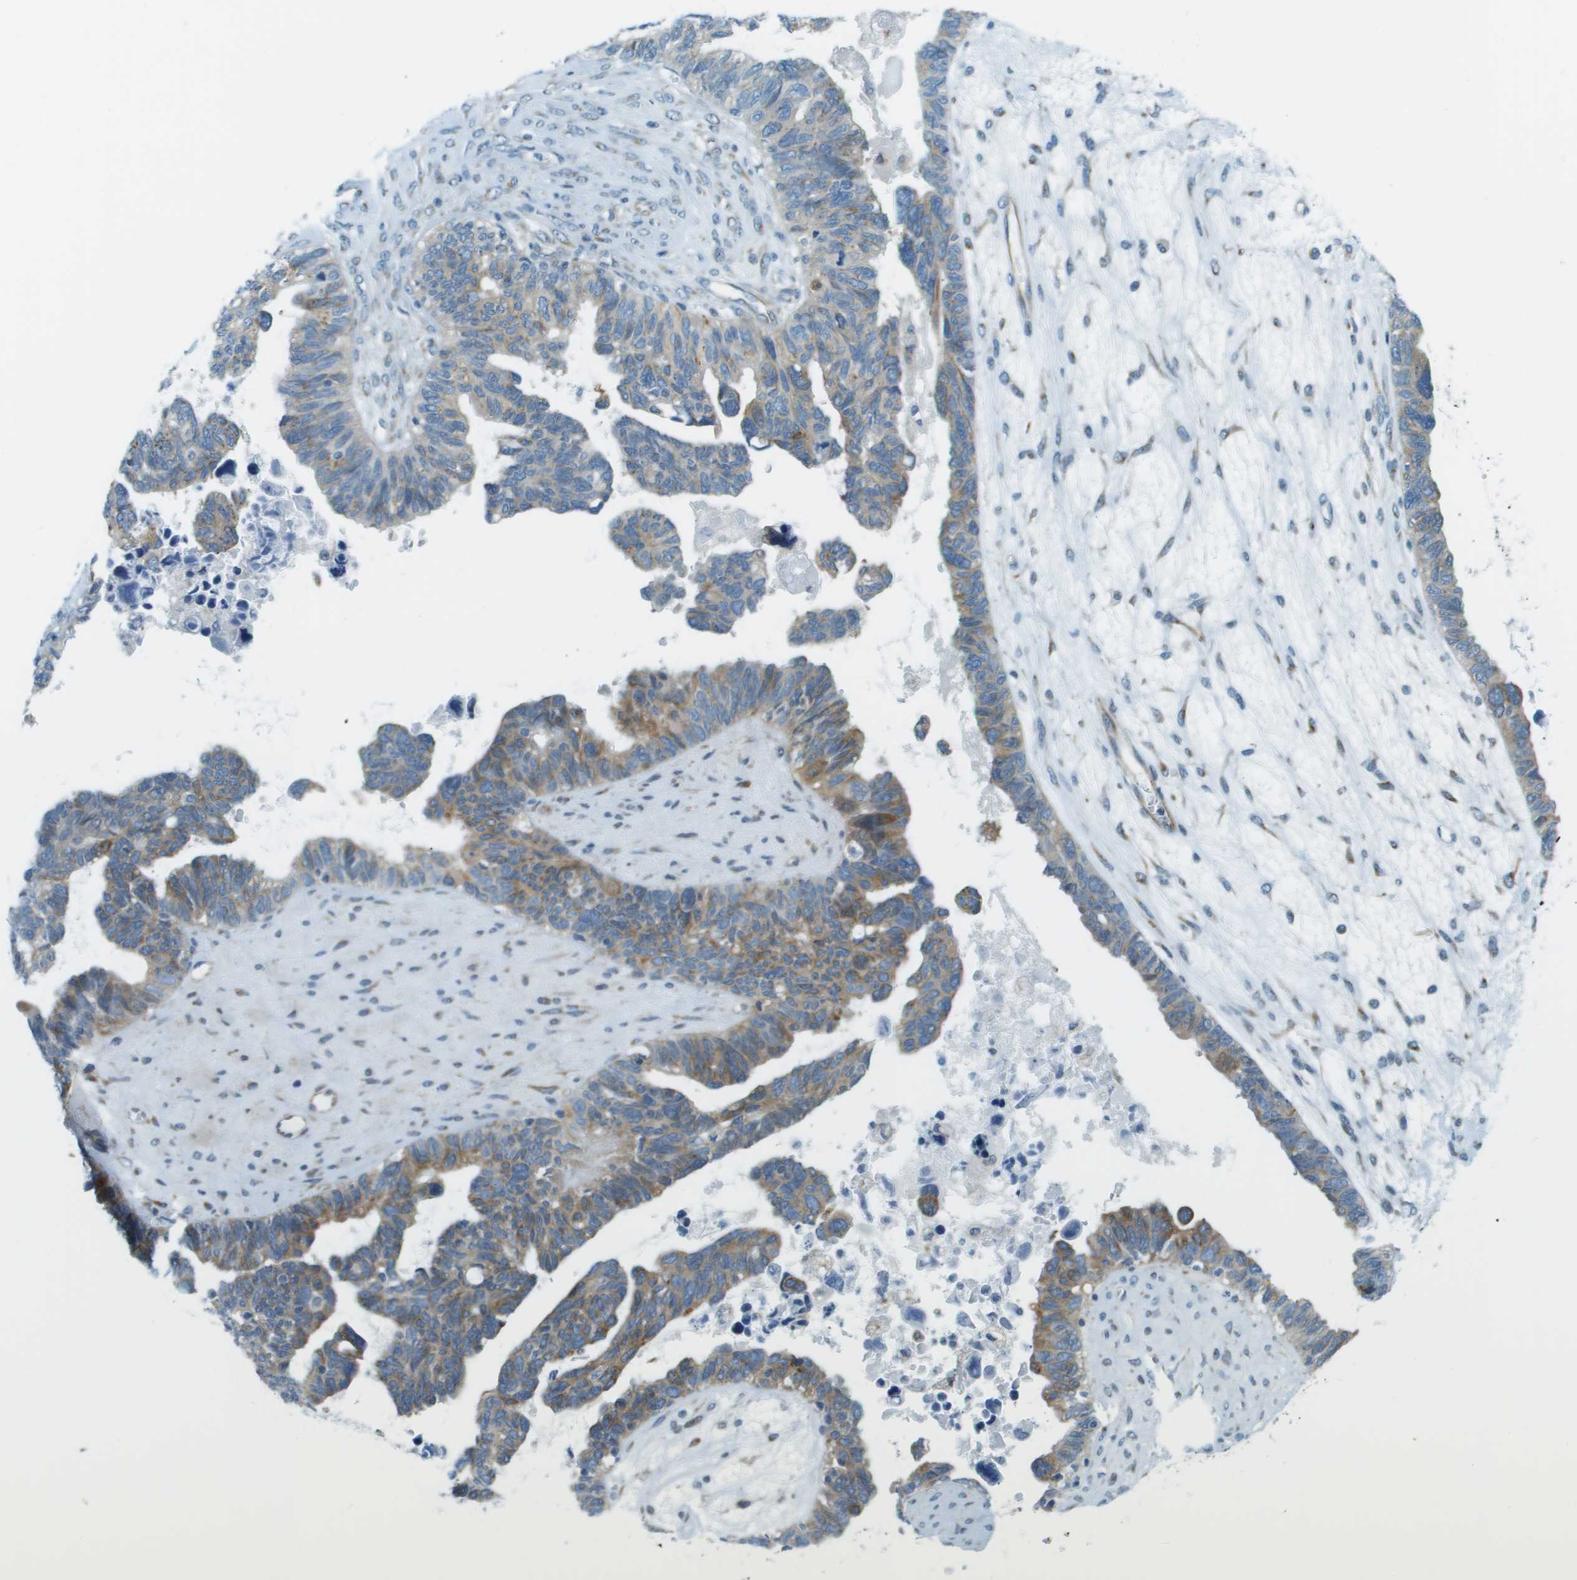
{"staining": {"intensity": "moderate", "quantity": ">75%", "location": "cytoplasmic/membranous"}, "tissue": "ovarian cancer", "cell_type": "Tumor cells", "image_type": "cancer", "snomed": [{"axis": "morphology", "description": "Cystadenocarcinoma, serous, NOS"}, {"axis": "topography", "description": "Ovary"}], "caption": "Protein analysis of ovarian cancer tissue displays moderate cytoplasmic/membranous expression in about >75% of tumor cells. The protein of interest is shown in brown color, while the nuclei are stained blue.", "gene": "ACBD3", "patient": {"sex": "female", "age": 79}}